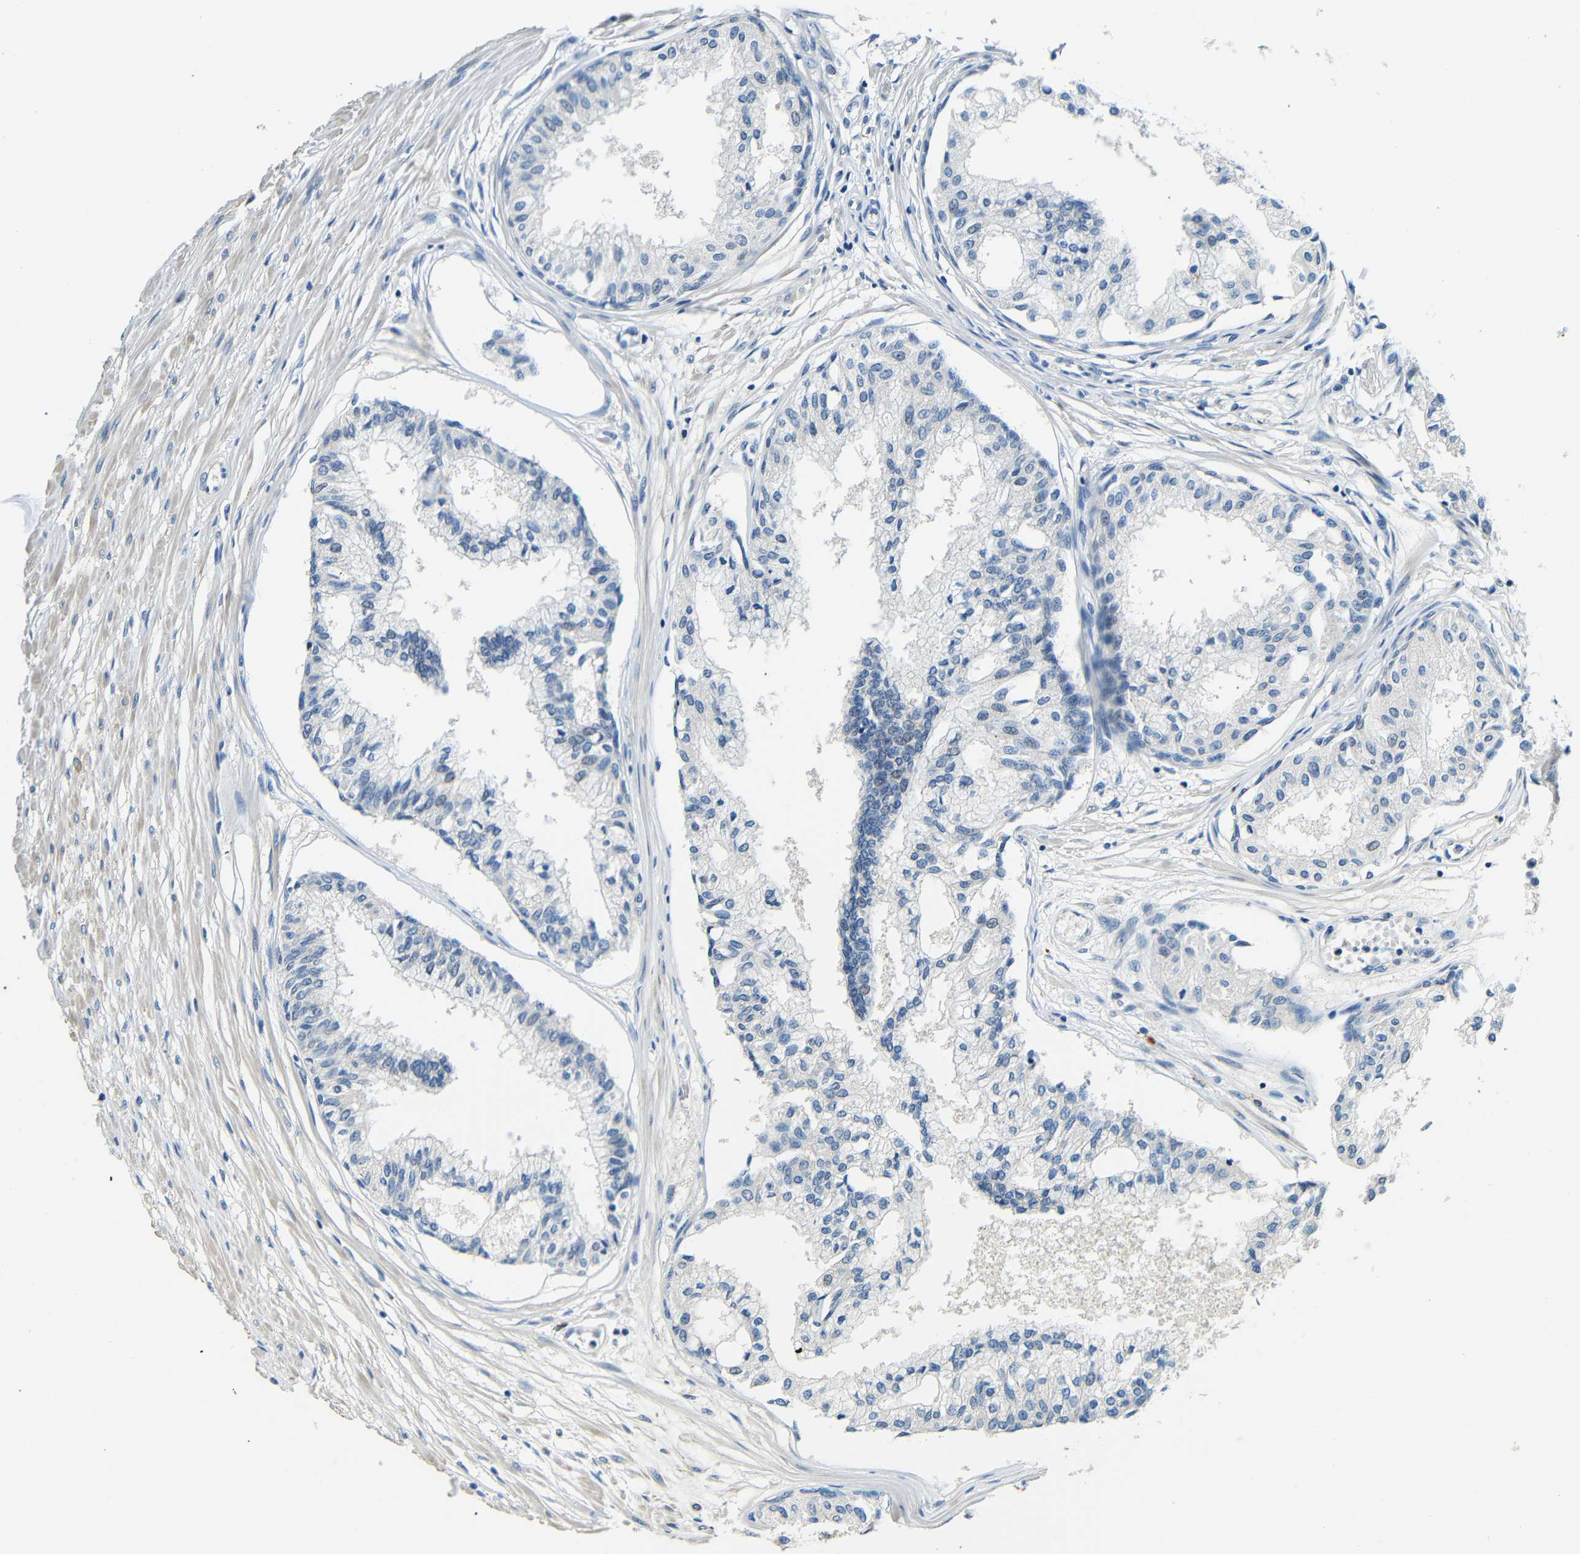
{"staining": {"intensity": "negative", "quantity": "none", "location": "none"}, "tissue": "prostate", "cell_type": "Glandular cells", "image_type": "normal", "snomed": [{"axis": "morphology", "description": "Normal tissue, NOS"}, {"axis": "topography", "description": "Prostate"}, {"axis": "topography", "description": "Seminal veicle"}], "caption": "Glandular cells show no significant expression in benign prostate.", "gene": "FMO5", "patient": {"sex": "male", "age": 60}}